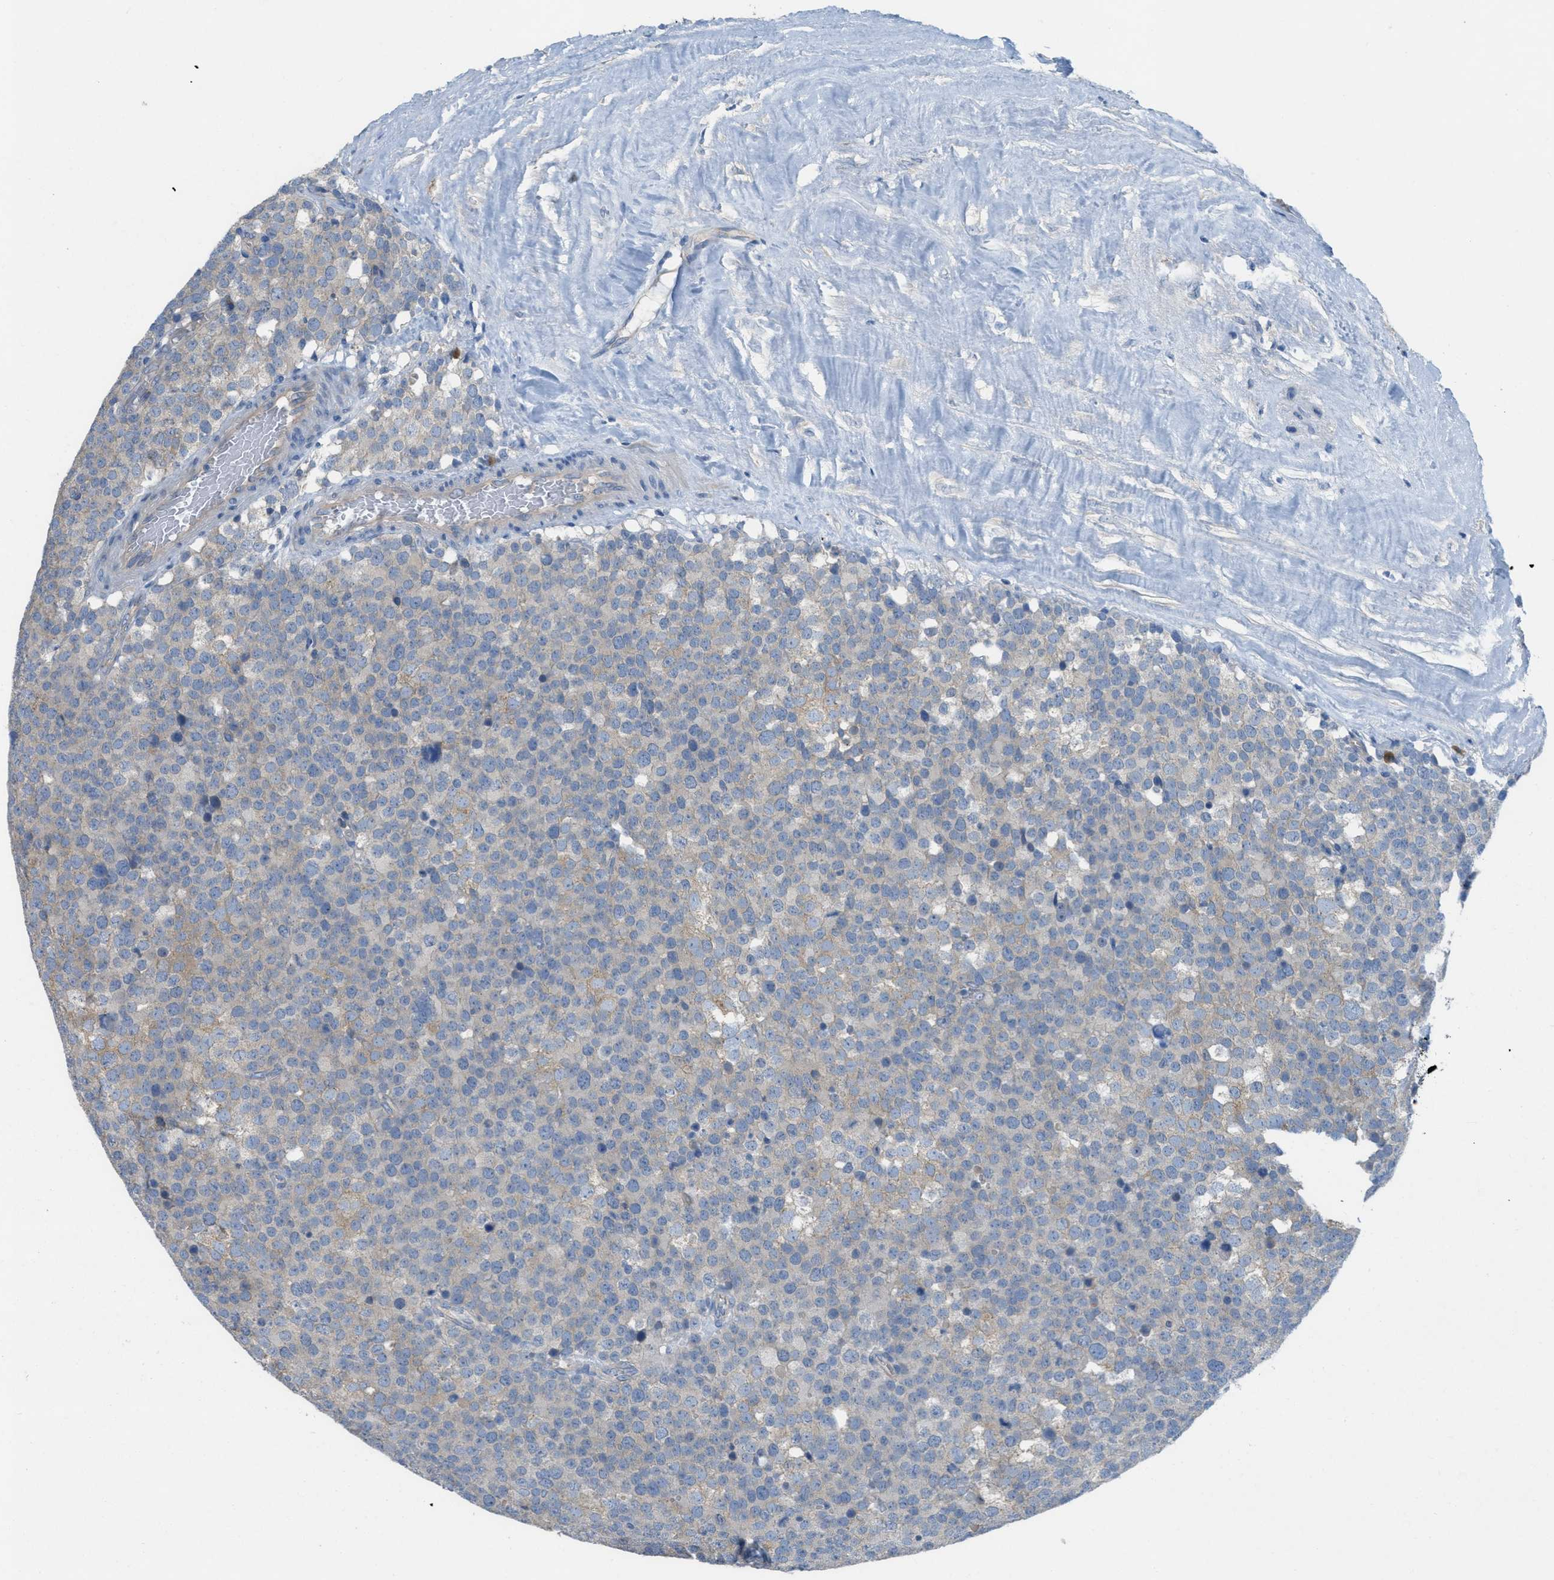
{"staining": {"intensity": "negative", "quantity": "none", "location": "none"}, "tissue": "testis cancer", "cell_type": "Tumor cells", "image_type": "cancer", "snomed": [{"axis": "morphology", "description": "Normal tissue, NOS"}, {"axis": "morphology", "description": "Seminoma, NOS"}, {"axis": "topography", "description": "Testis"}], "caption": "The histopathology image shows no significant expression in tumor cells of testis seminoma.", "gene": "UBA5", "patient": {"sex": "male", "age": 71}}